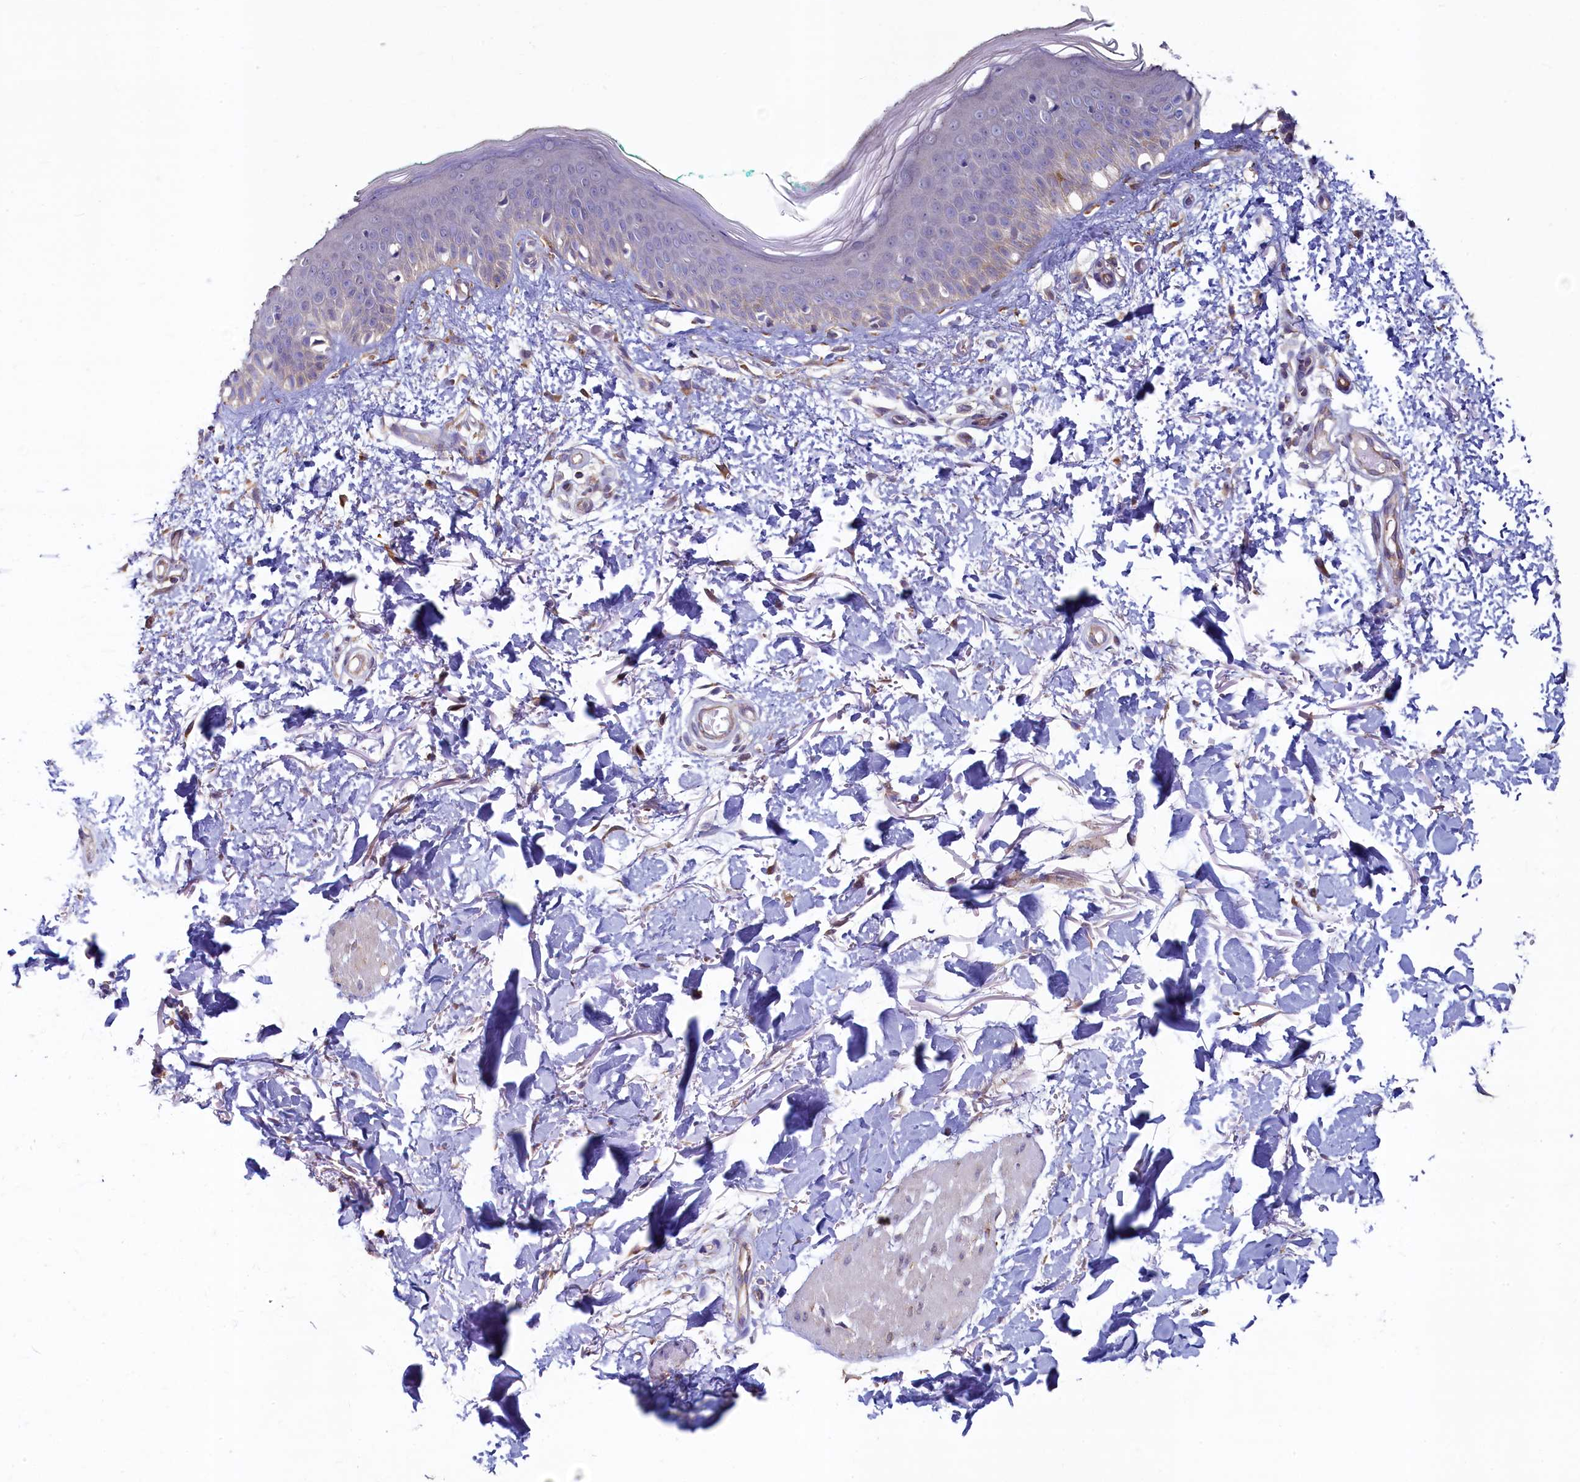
{"staining": {"intensity": "weak", "quantity": "25%-75%", "location": "cytoplasmic/membranous"}, "tissue": "skin", "cell_type": "Fibroblasts", "image_type": "normal", "snomed": [{"axis": "morphology", "description": "Normal tissue, NOS"}, {"axis": "topography", "description": "Skin"}], "caption": "IHC staining of unremarkable skin, which shows low levels of weak cytoplasmic/membranous expression in approximately 25%-75% of fibroblasts indicating weak cytoplasmic/membranous protein positivity. The staining was performed using DAB (3,3'-diaminobenzidine) (brown) for protein detection and nuclei were counterstained in hematoxylin (blue).", "gene": "SPATA2L", "patient": {"sex": "male", "age": 62}}